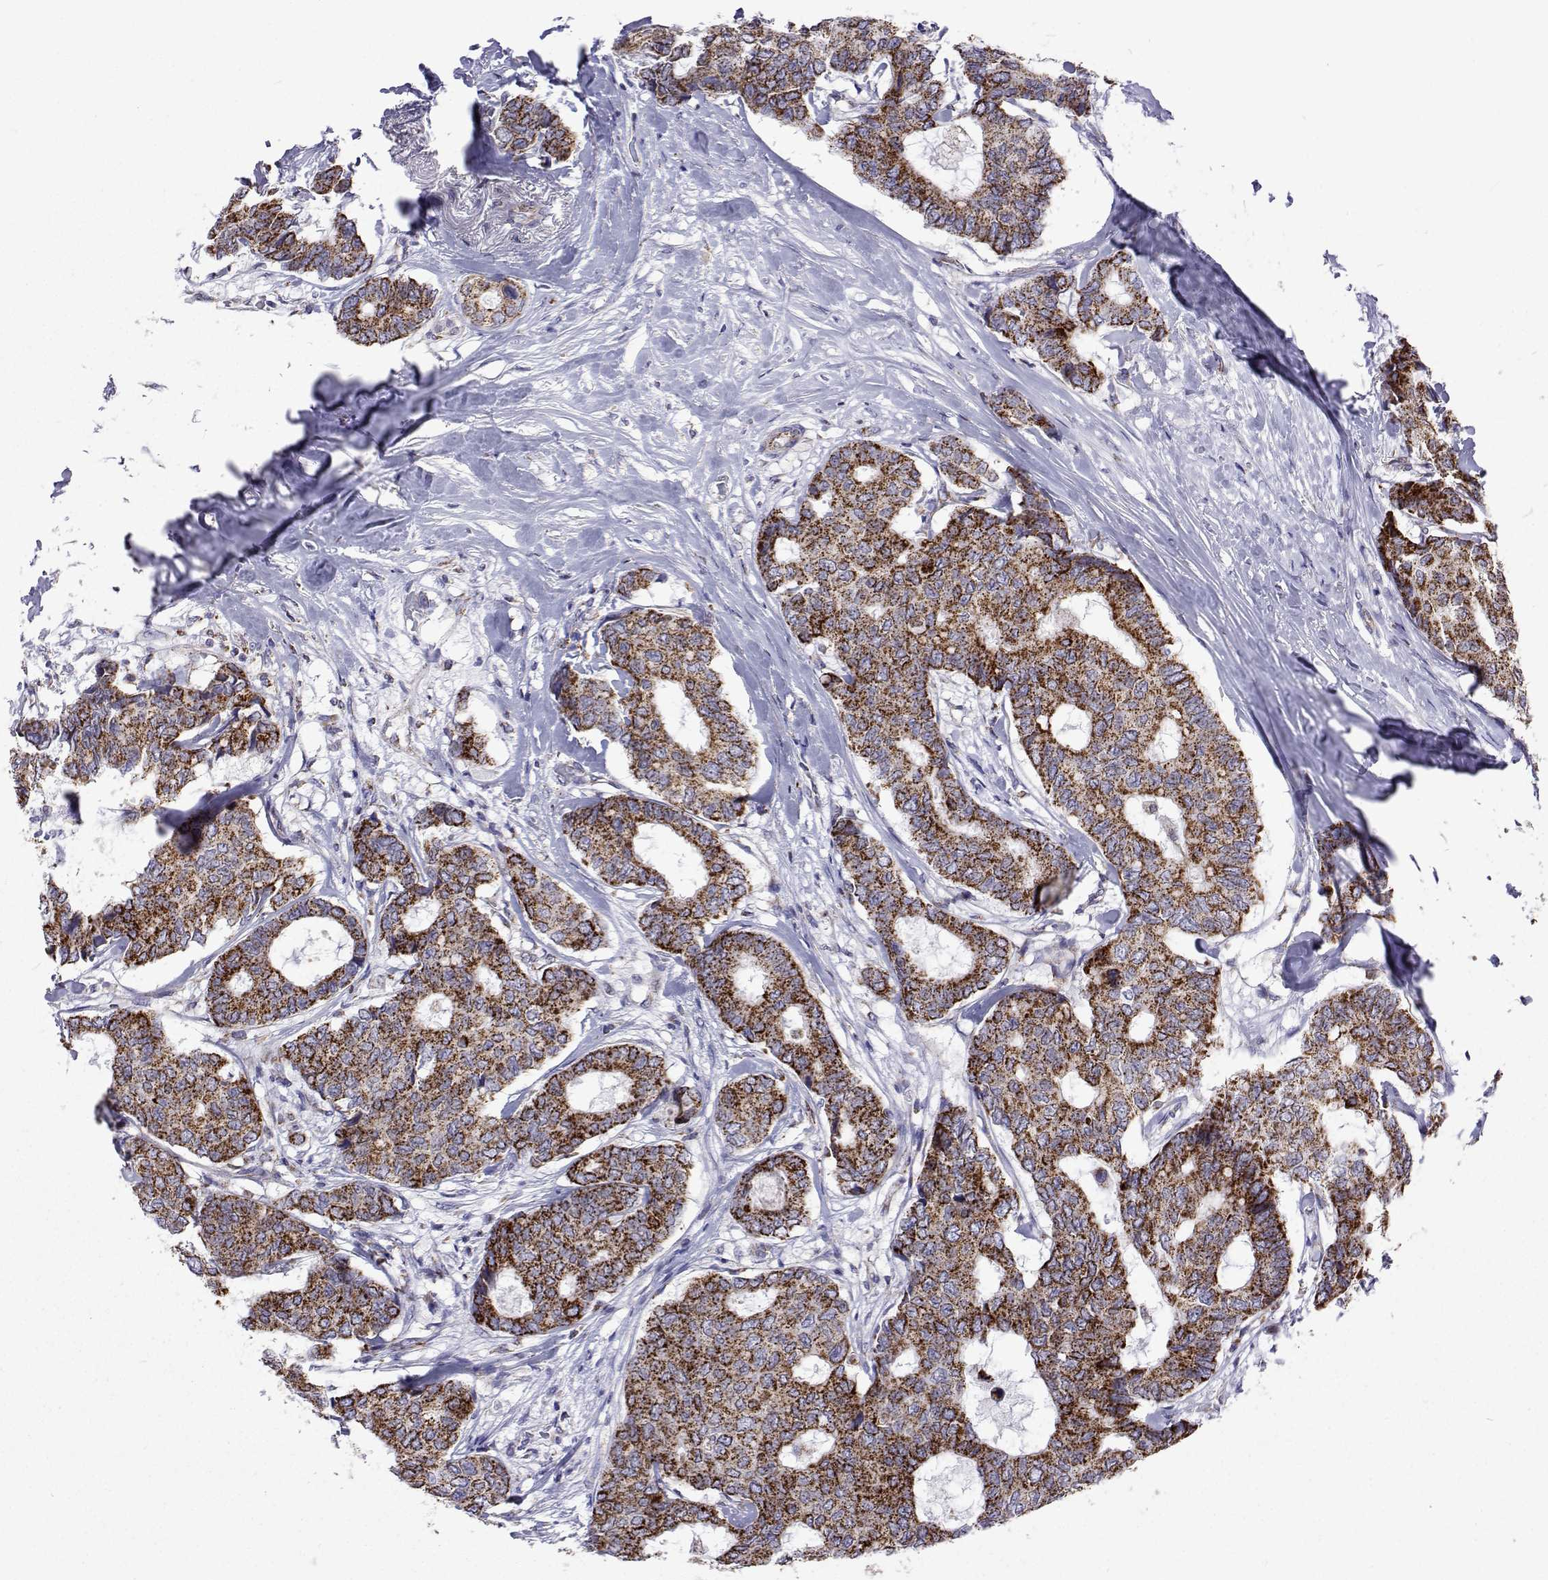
{"staining": {"intensity": "strong", "quantity": ">75%", "location": "cytoplasmic/membranous"}, "tissue": "breast cancer", "cell_type": "Tumor cells", "image_type": "cancer", "snomed": [{"axis": "morphology", "description": "Duct carcinoma"}, {"axis": "topography", "description": "Breast"}], "caption": "About >75% of tumor cells in human breast cancer (invasive ductal carcinoma) reveal strong cytoplasmic/membranous protein staining as visualized by brown immunohistochemical staining.", "gene": "MCCC2", "patient": {"sex": "female", "age": 75}}